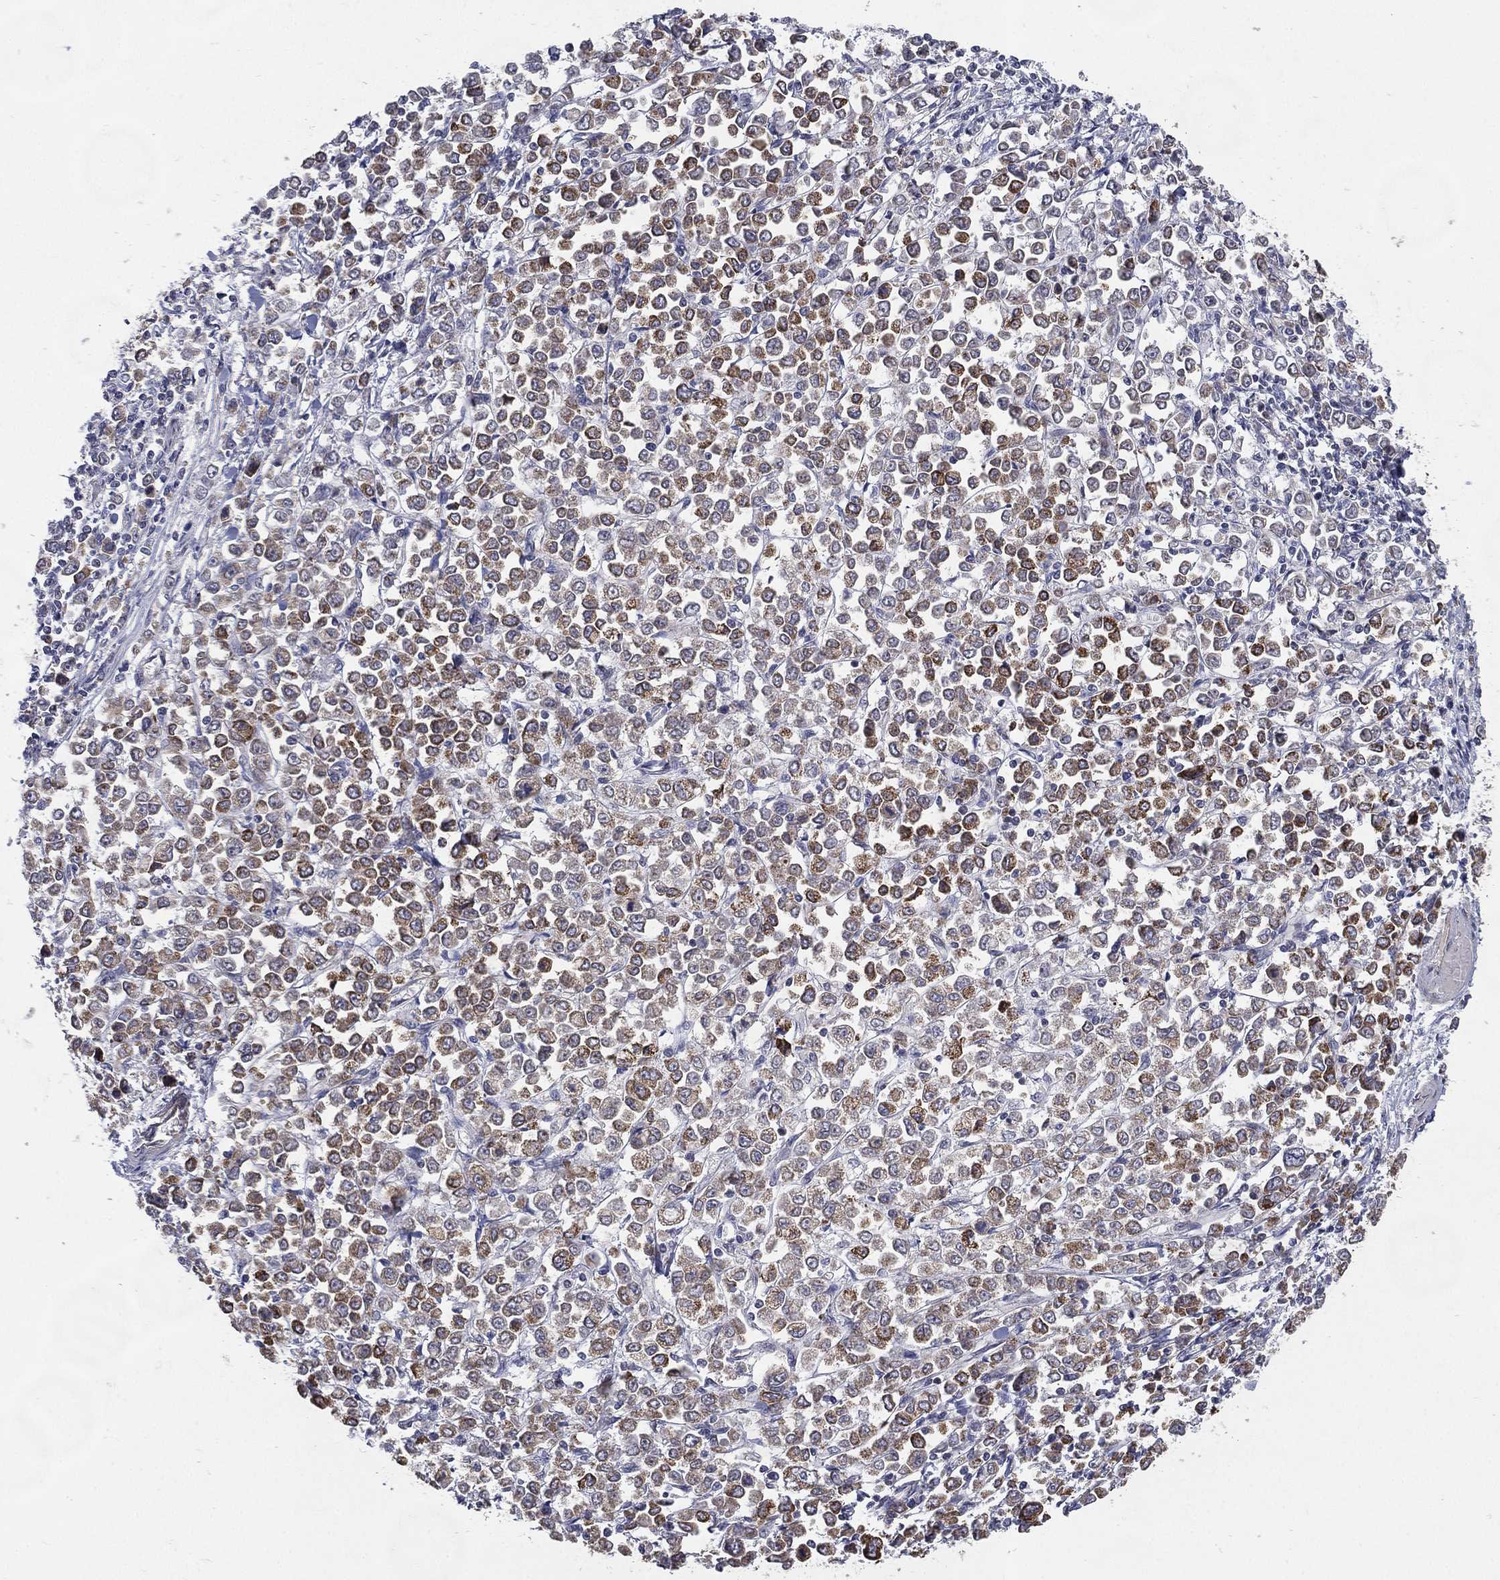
{"staining": {"intensity": "moderate", "quantity": ">75%", "location": "cytoplasmic/membranous"}, "tissue": "stomach cancer", "cell_type": "Tumor cells", "image_type": "cancer", "snomed": [{"axis": "morphology", "description": "Adenocarcinoma, NOS"}, {"axis": "topography", "description": "Stomach, upper"}], "caption": "Stomach adenocarcinoma stained for a protein exhibits moderate cytoplasmic/membranous positivity in tumor cells. (DAB = brown stain, brightfield microscopy at high magnification).", "gene": "KAT14", "patient": {"sex": "male", "age": 70}}